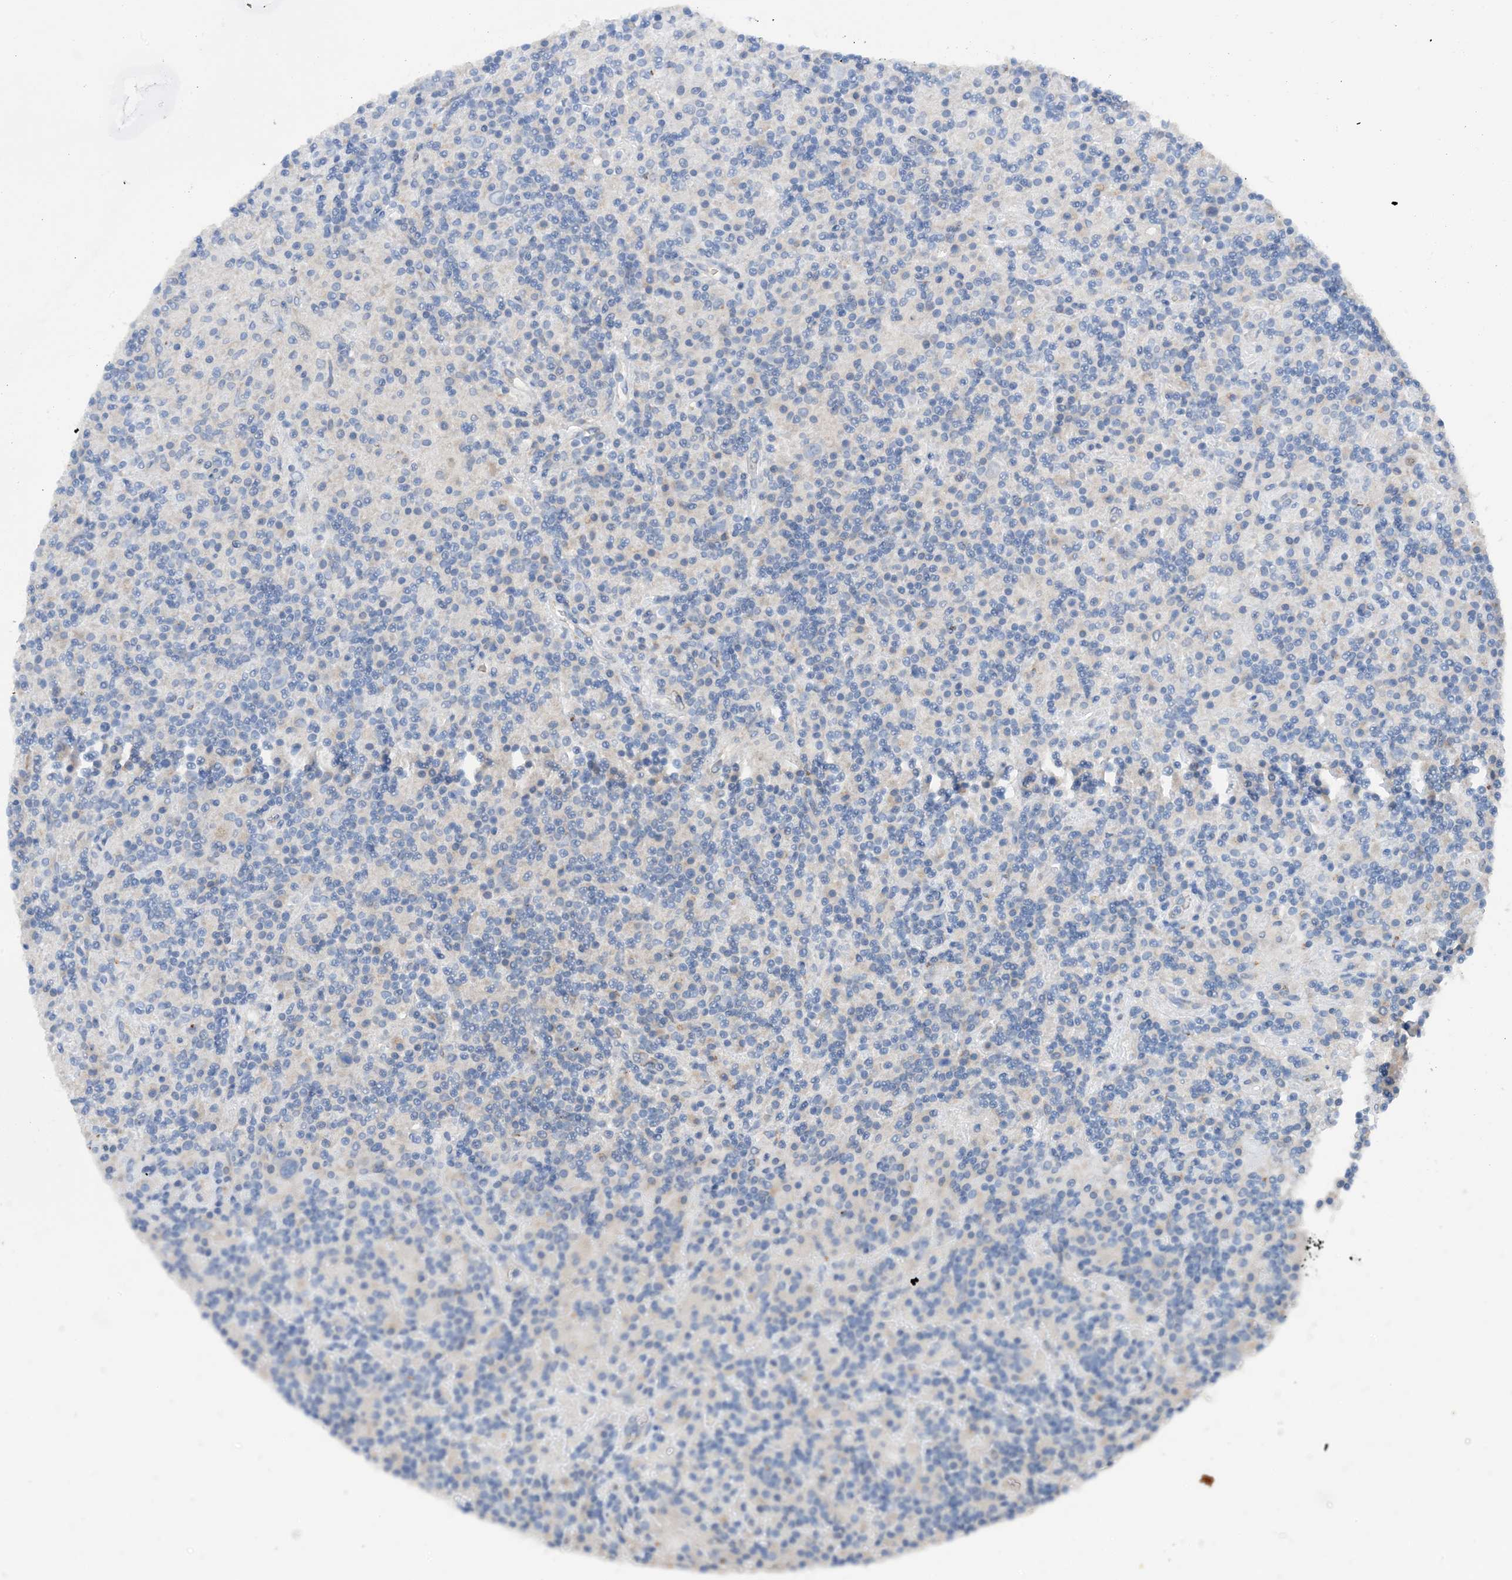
{"staining": {"intensity": "negative", "quantity": "none", "location": "none"}, "tissue": "lymphoma", "cell_type": "Tumor cells", "image_type": "cancer", "snomed": [{"axis": "morphology", "description": "Hodgkin's disease, NOS"}, {"axis": "topography", "description": "Lymph node"}], "caption": "The IHC histopathology image has no significant positivity in tumor cells of lymphoma tissue.", "gene": "SLC5A11", "patient": {"sex": "male", "age": 70}}